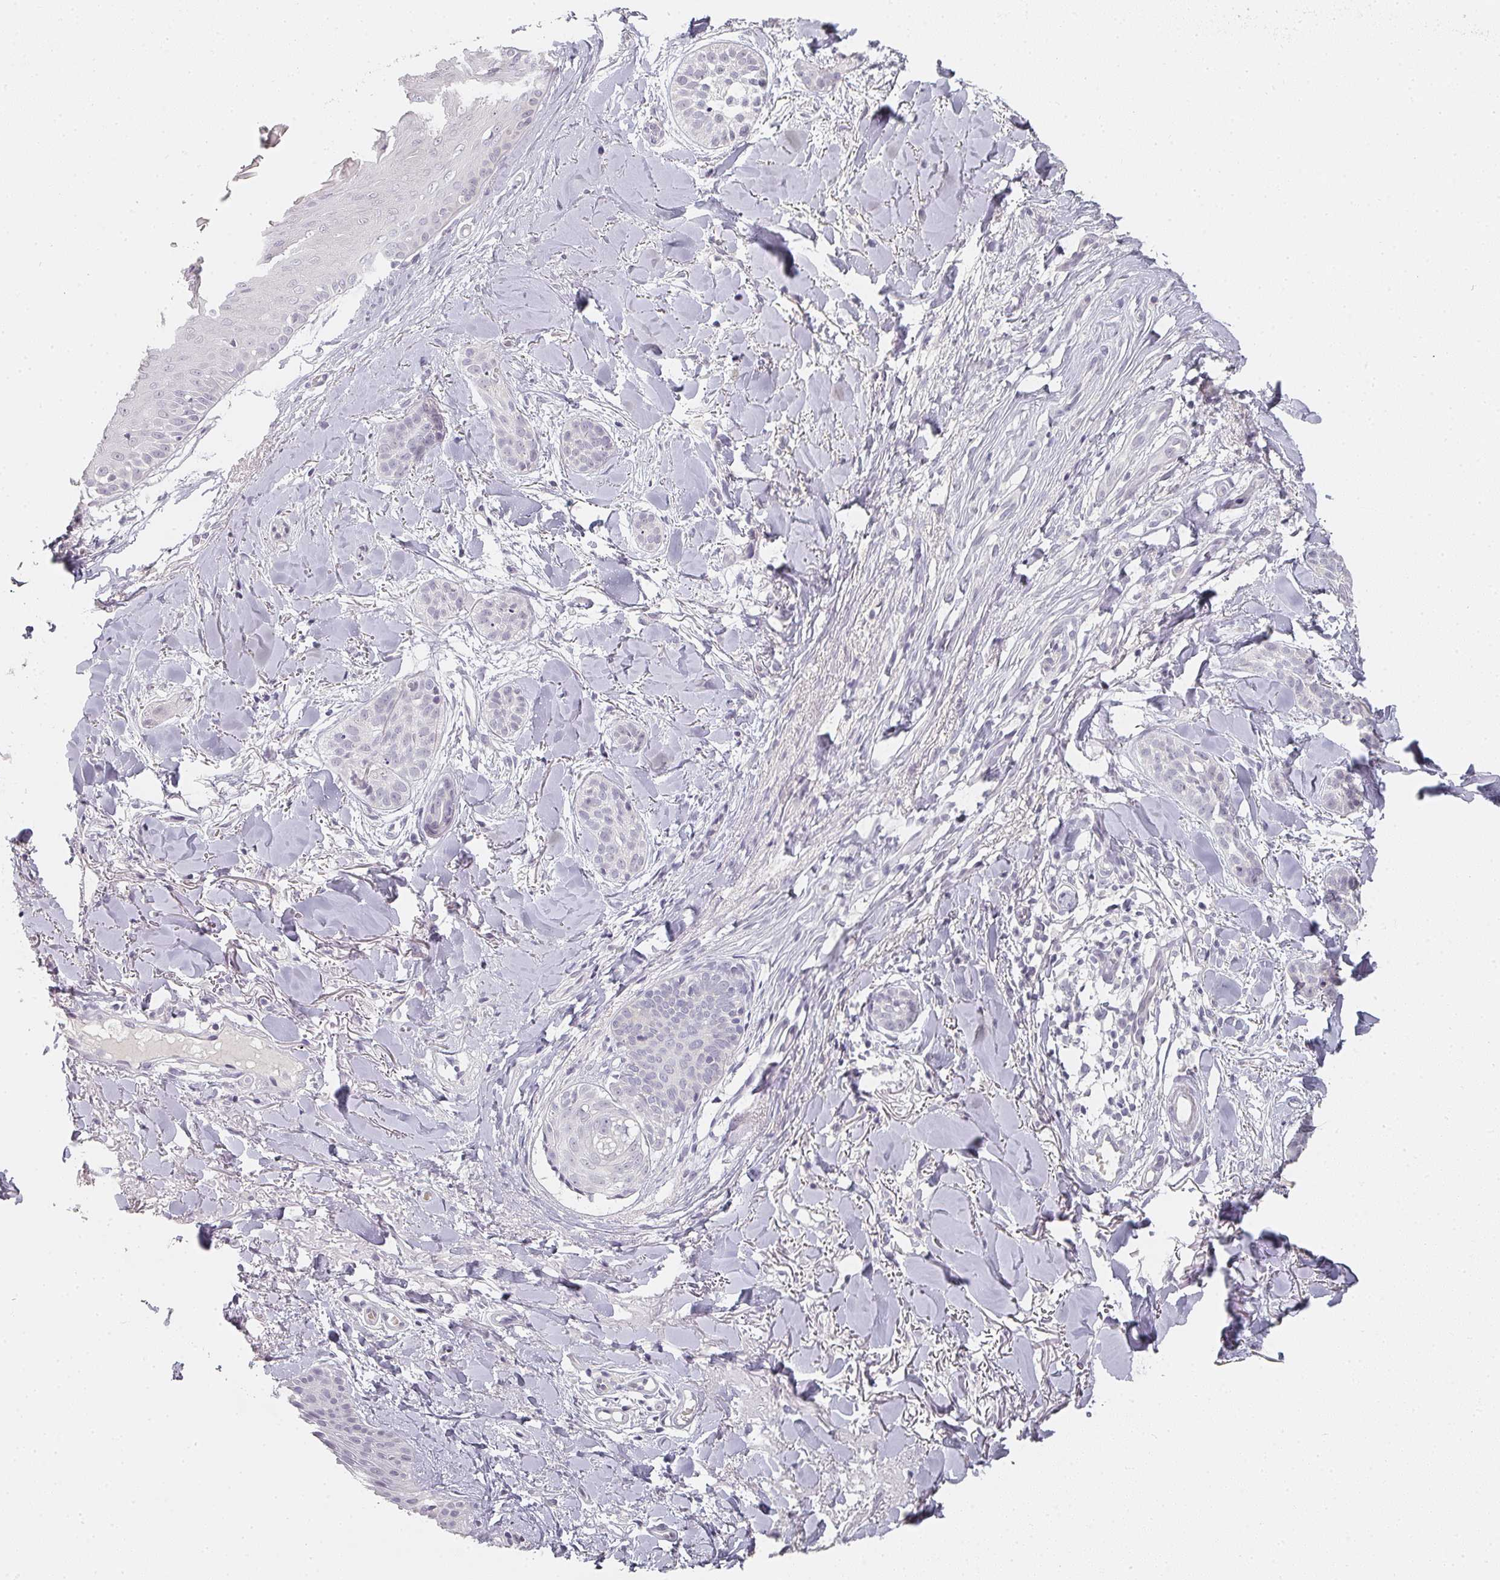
{"staining": {"intensity": "negative", "quantity": "none", "location": "none"}, "tissue": "skin cancer", "cell_type": "Tumor cells", "image_type": "cancer", "snomed": [{"axis": "morphology", "description": "Basal cell carcinoma"}, {"axis": "topography", "description": "Skin"}], "caption": "Immunohistochemistry (IHC) of human skin basal cell carcinoma demonstrates no positivity in tumor cells.", "gene": "SHISA2", "patient": {"sex": "male", "age": 52}}